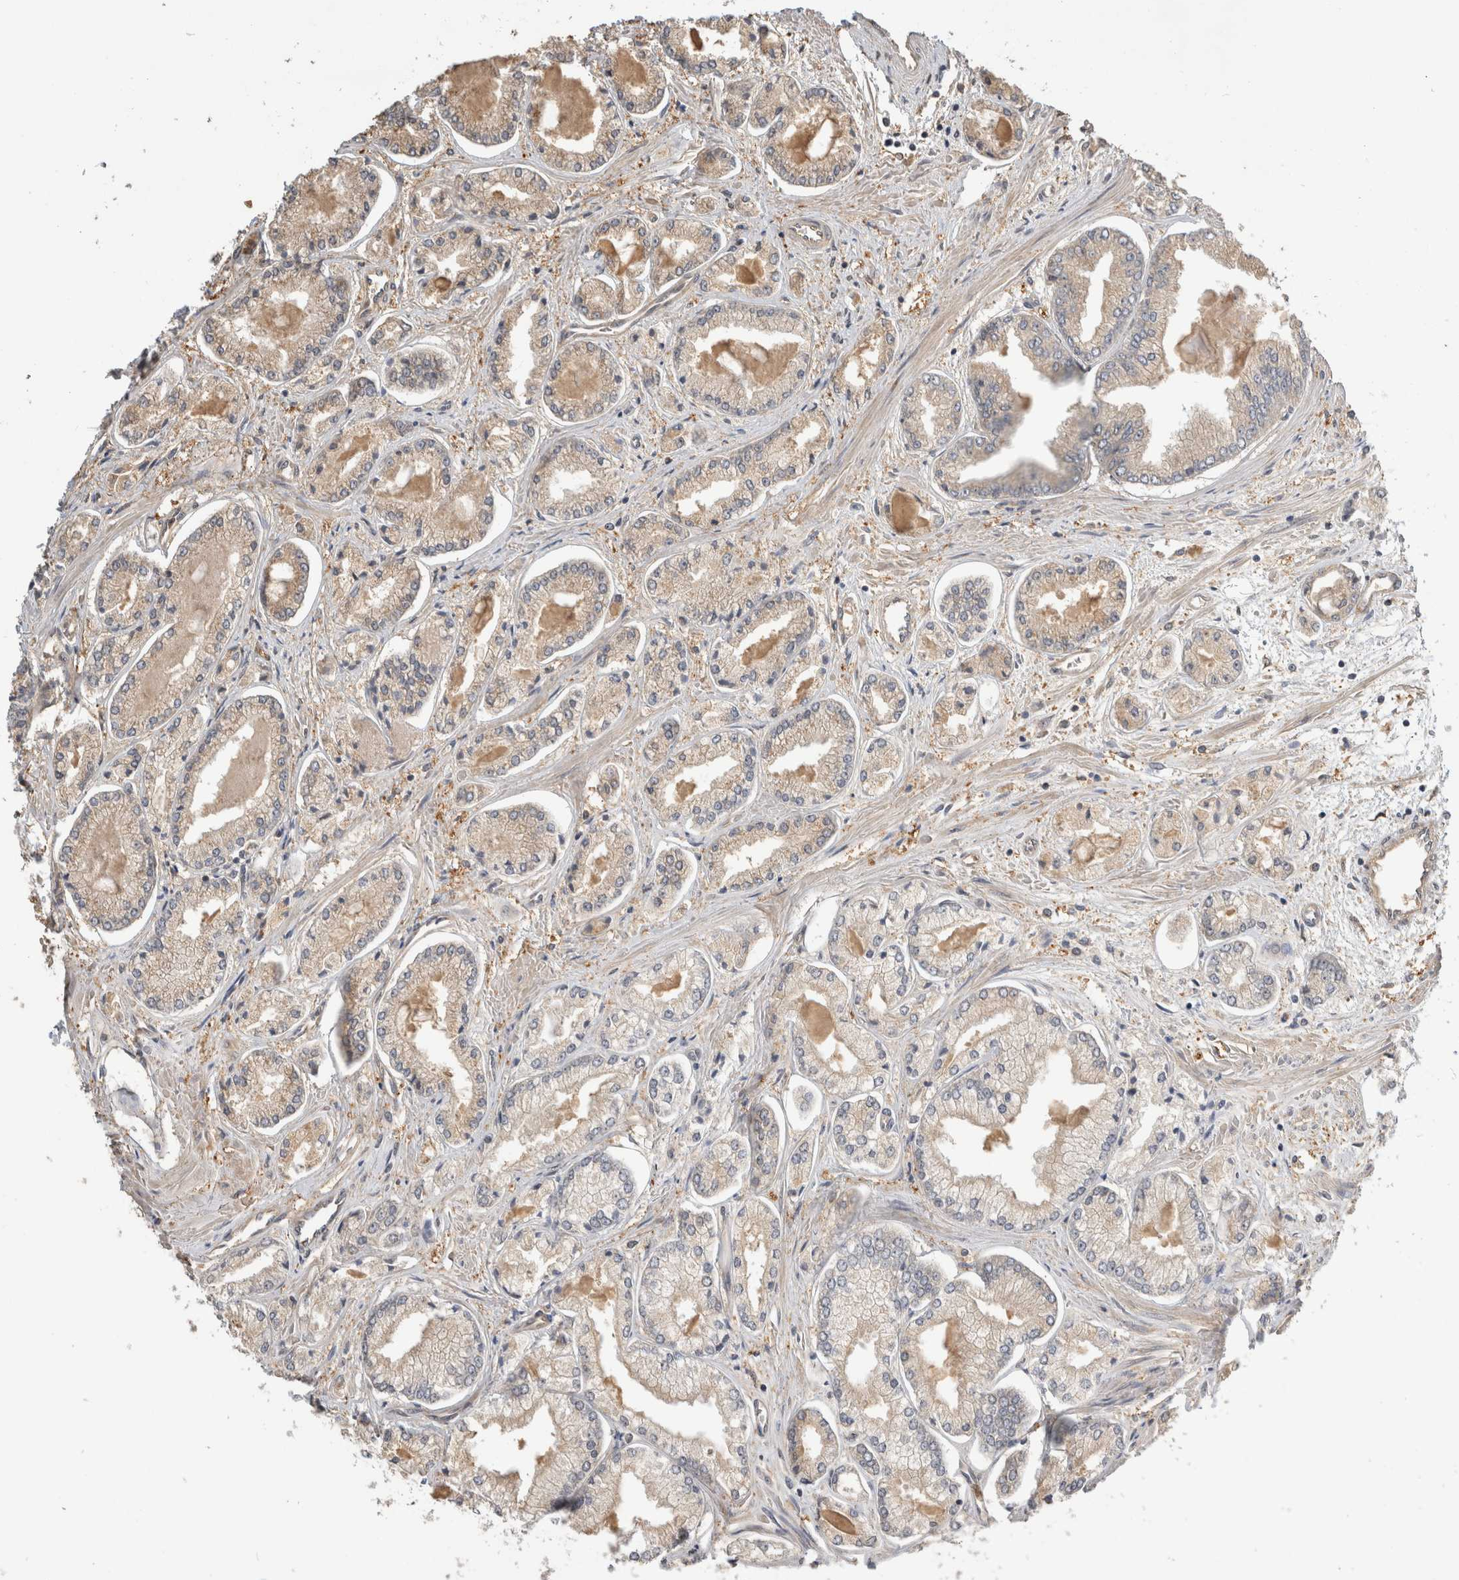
{"staining": {"intensity": "weak", "quantity": "25%-75%", "location": "cytoplasmic/membranous"}, "tissue": "prostate cancer", "cell_type": "Tumor cells", "image_type": "cancer", "snomed": [{"axis": "morphology", "description": "Adenocarcinoma, Low grade"}, {"axis": "topography", "description": "Prostate"}], "caption": "Immunohistochemistry (IHC) photomicrograph of prostate low-grade adenocarcinoma stained for a protein (brown), which displays low levels of weak cytoplasmic/membranous positivity in approximately 25%-75% of tumor cells.", "gene": "PGM1", "patient": {"sex": "male", "age": 52}}